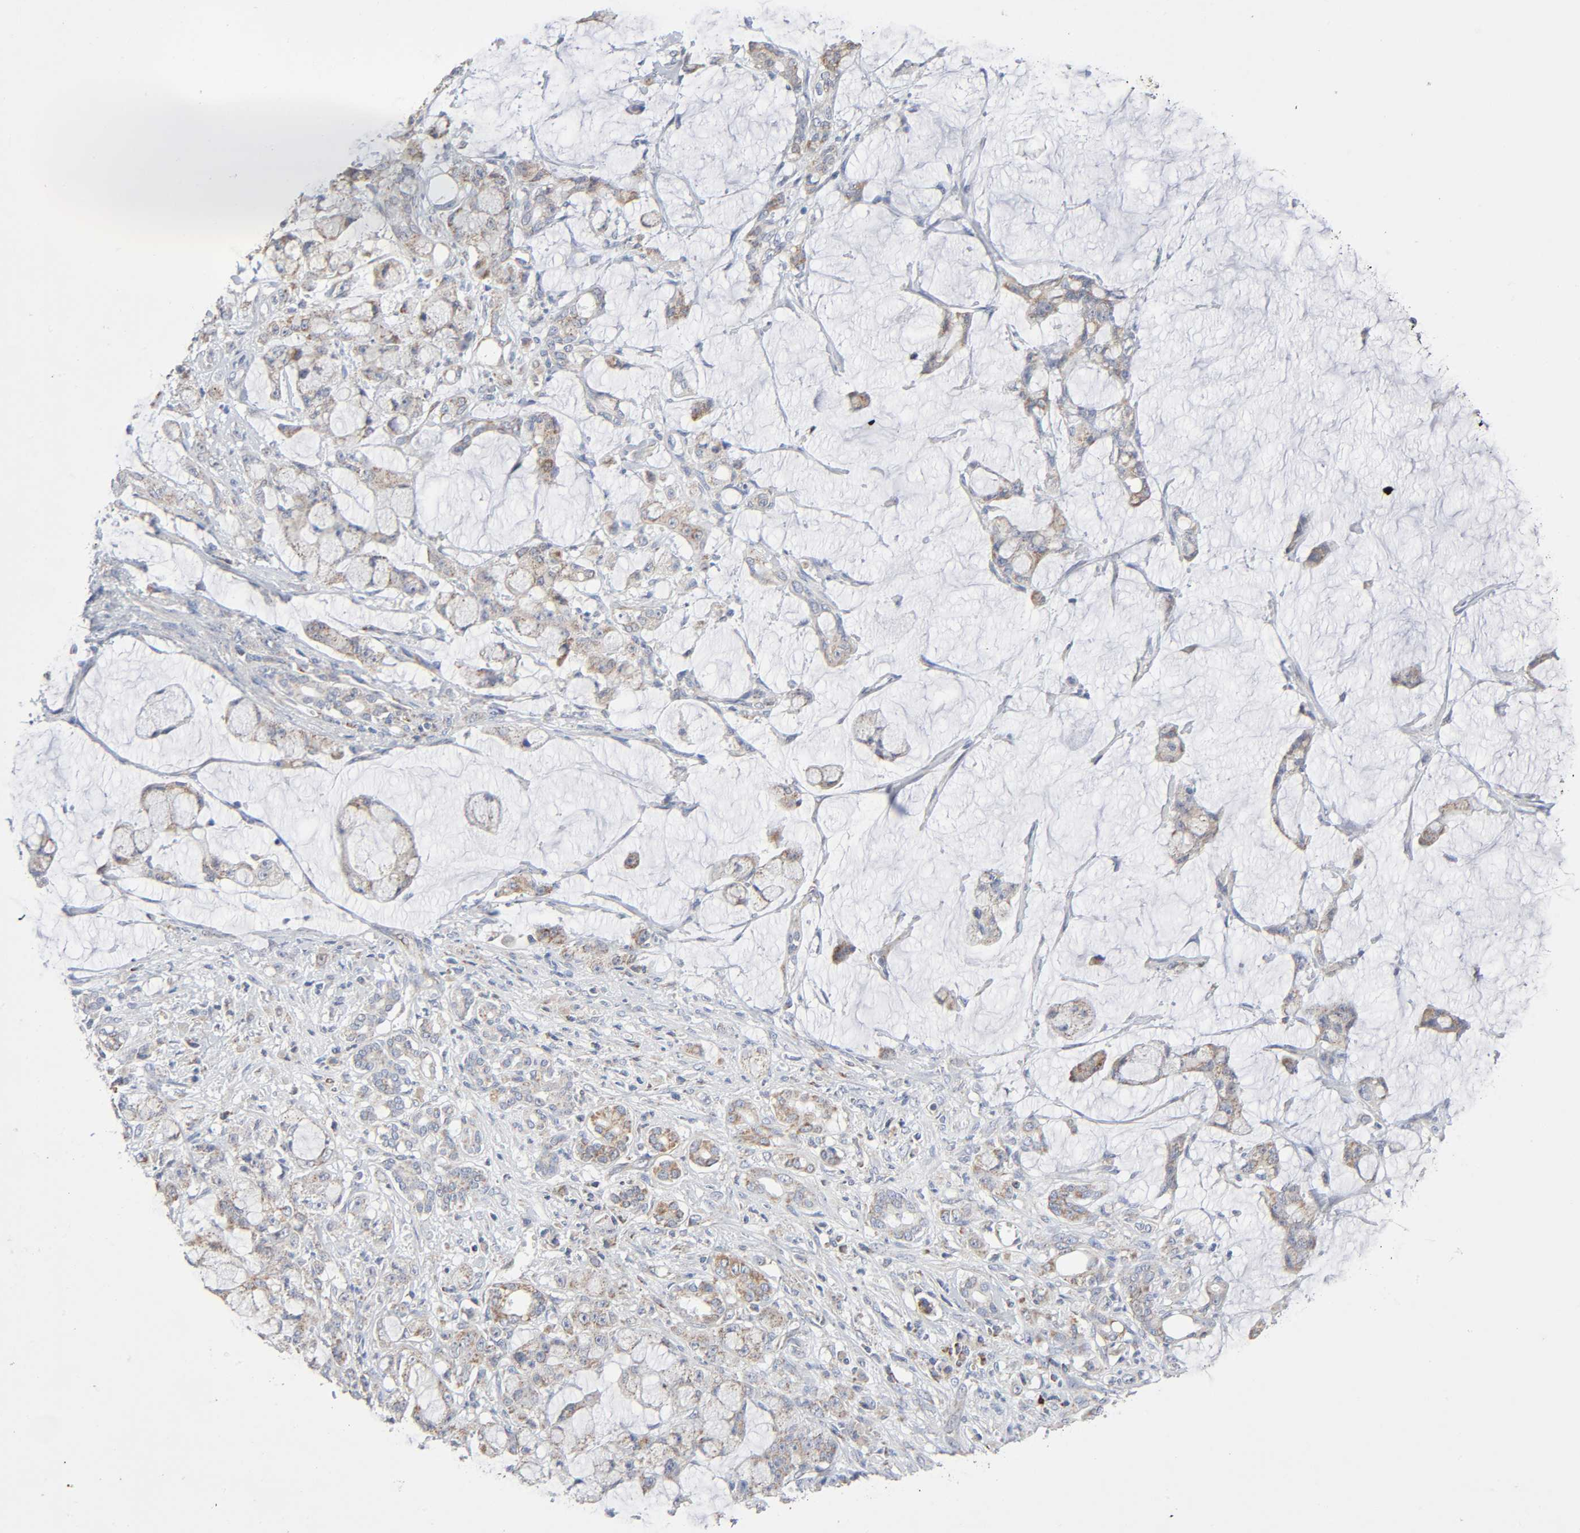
{"staining": {"intensity": "moderate", "quantity": ">75%", "location": "cytoplasmic/membranous"}, "tissue": "pancreatic cancer", "cell_type": "Tumor cells", "image_type": "cancer", "snomed": [{"axis": "morphology", "description": "Adenocarcinoma, NOS"}, {"axis": "topography", "description": "Pancreas"}], "caption": "Immunohistochemistry (IHC) micrograph of neoplastic tissue: human pancreatic cancer (adenocarcinoma) stained using immunohistochemistry (IHC) shows medium levels of moderate protein expression localized specifically in the cytoplasmic/membranous of tumor cells, appearing as a cytoplasmic/membranous brown color.", "gene": "SYT16", "patient": {"sex": "female", "age": 73}}